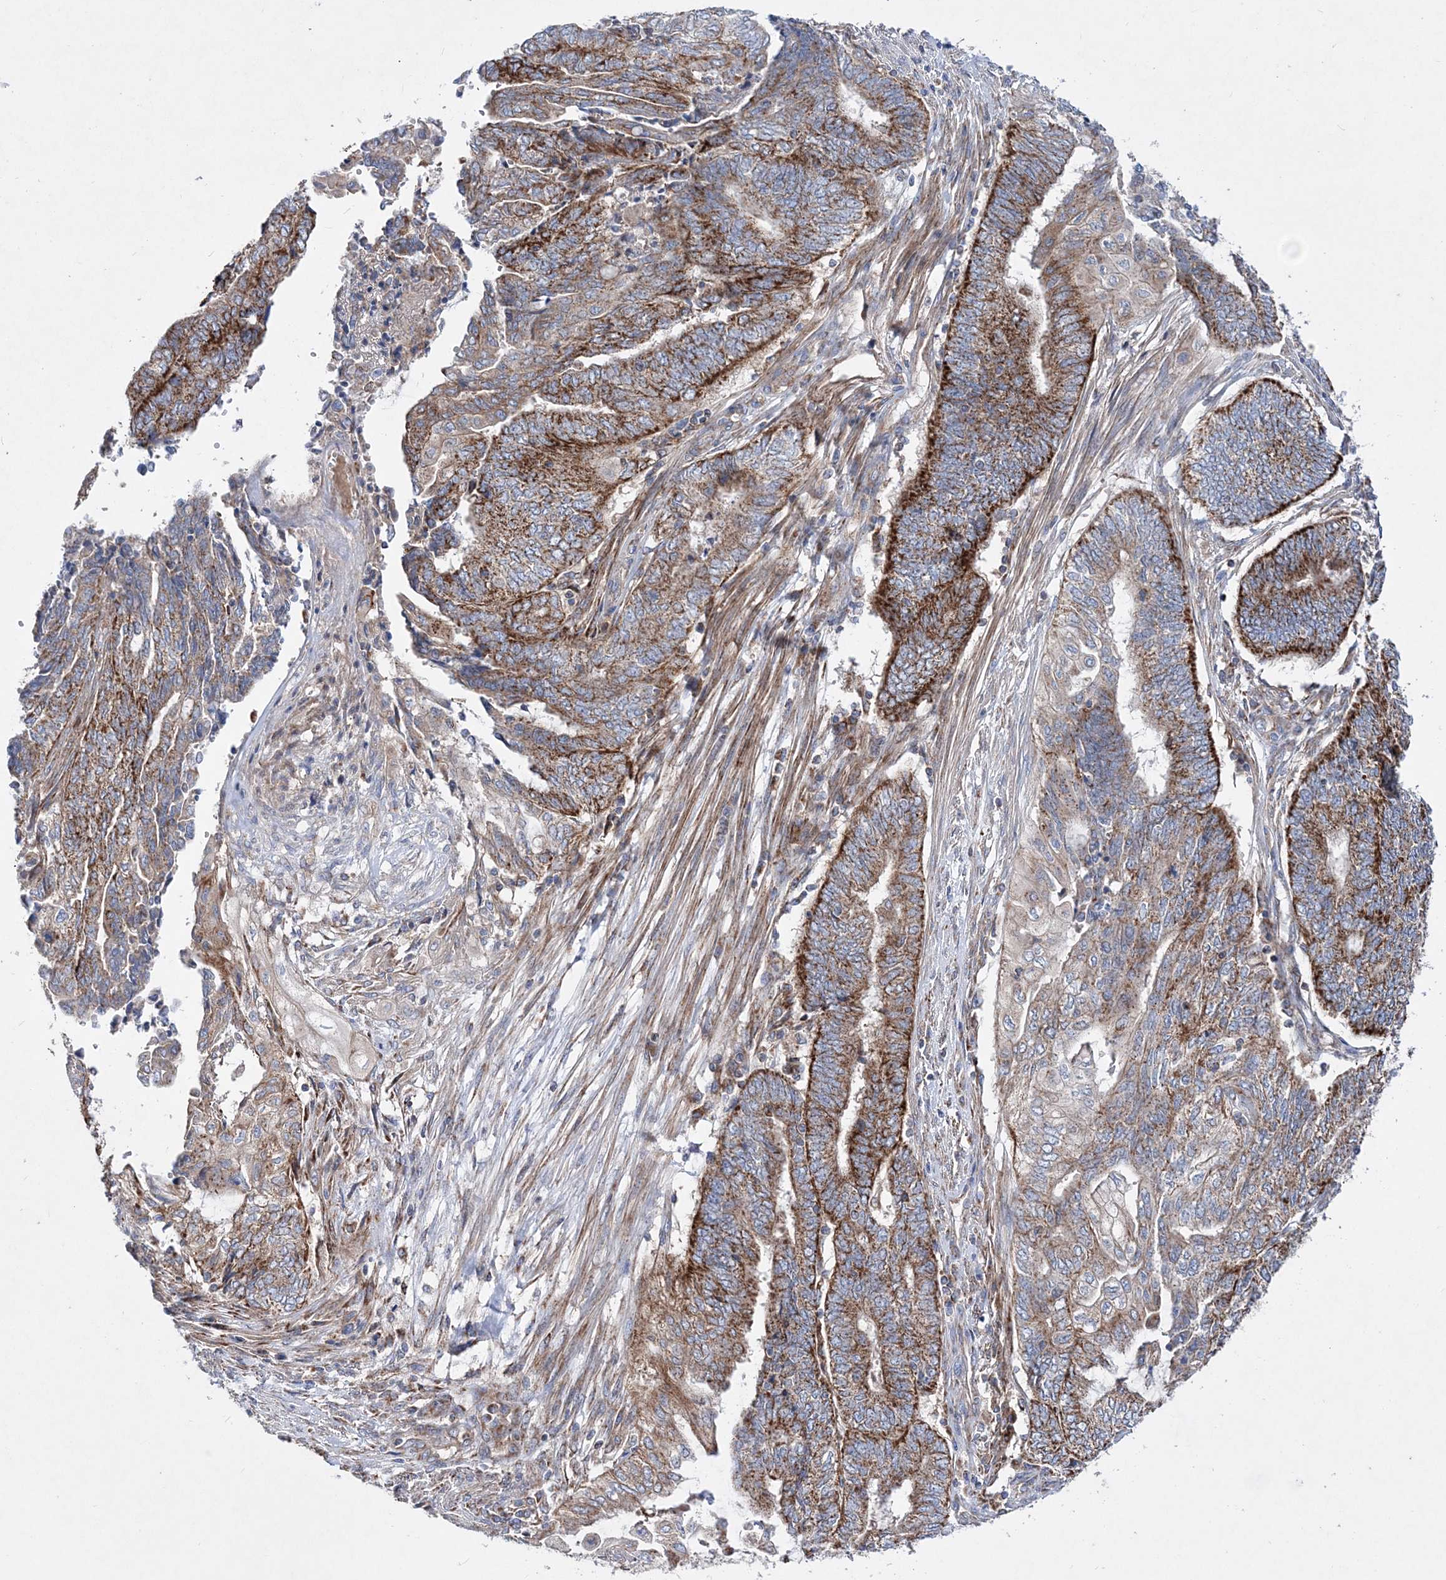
{"staining": {"intensity": "strong", "quantity": ">75%", "location": "cytoplasmic/membranous"}, "tissue": "endometrial cancer", "cell_type": "Tumor cells", "image_type": "cancer", "snomed": [{"axis": "morphology", "description": "Adenocarcinoma, NOS"}, {"axis": "topography", "description": "Uterus"}, {"axis": "topography", "description": "Endometrium"}], "caption": "Immunohistochemistry (IHC) image of neoplastic tissue: endometrial adenocarcinoma stained using IHC reveals high levels of strong protein expression localized specifically in the cytoplasmic/membranous of tumor cells, appearing as a cytoplasmic/membranous brown color.", "gene": "NGLY1", "patient": {"sex": "female", "age": 70}}